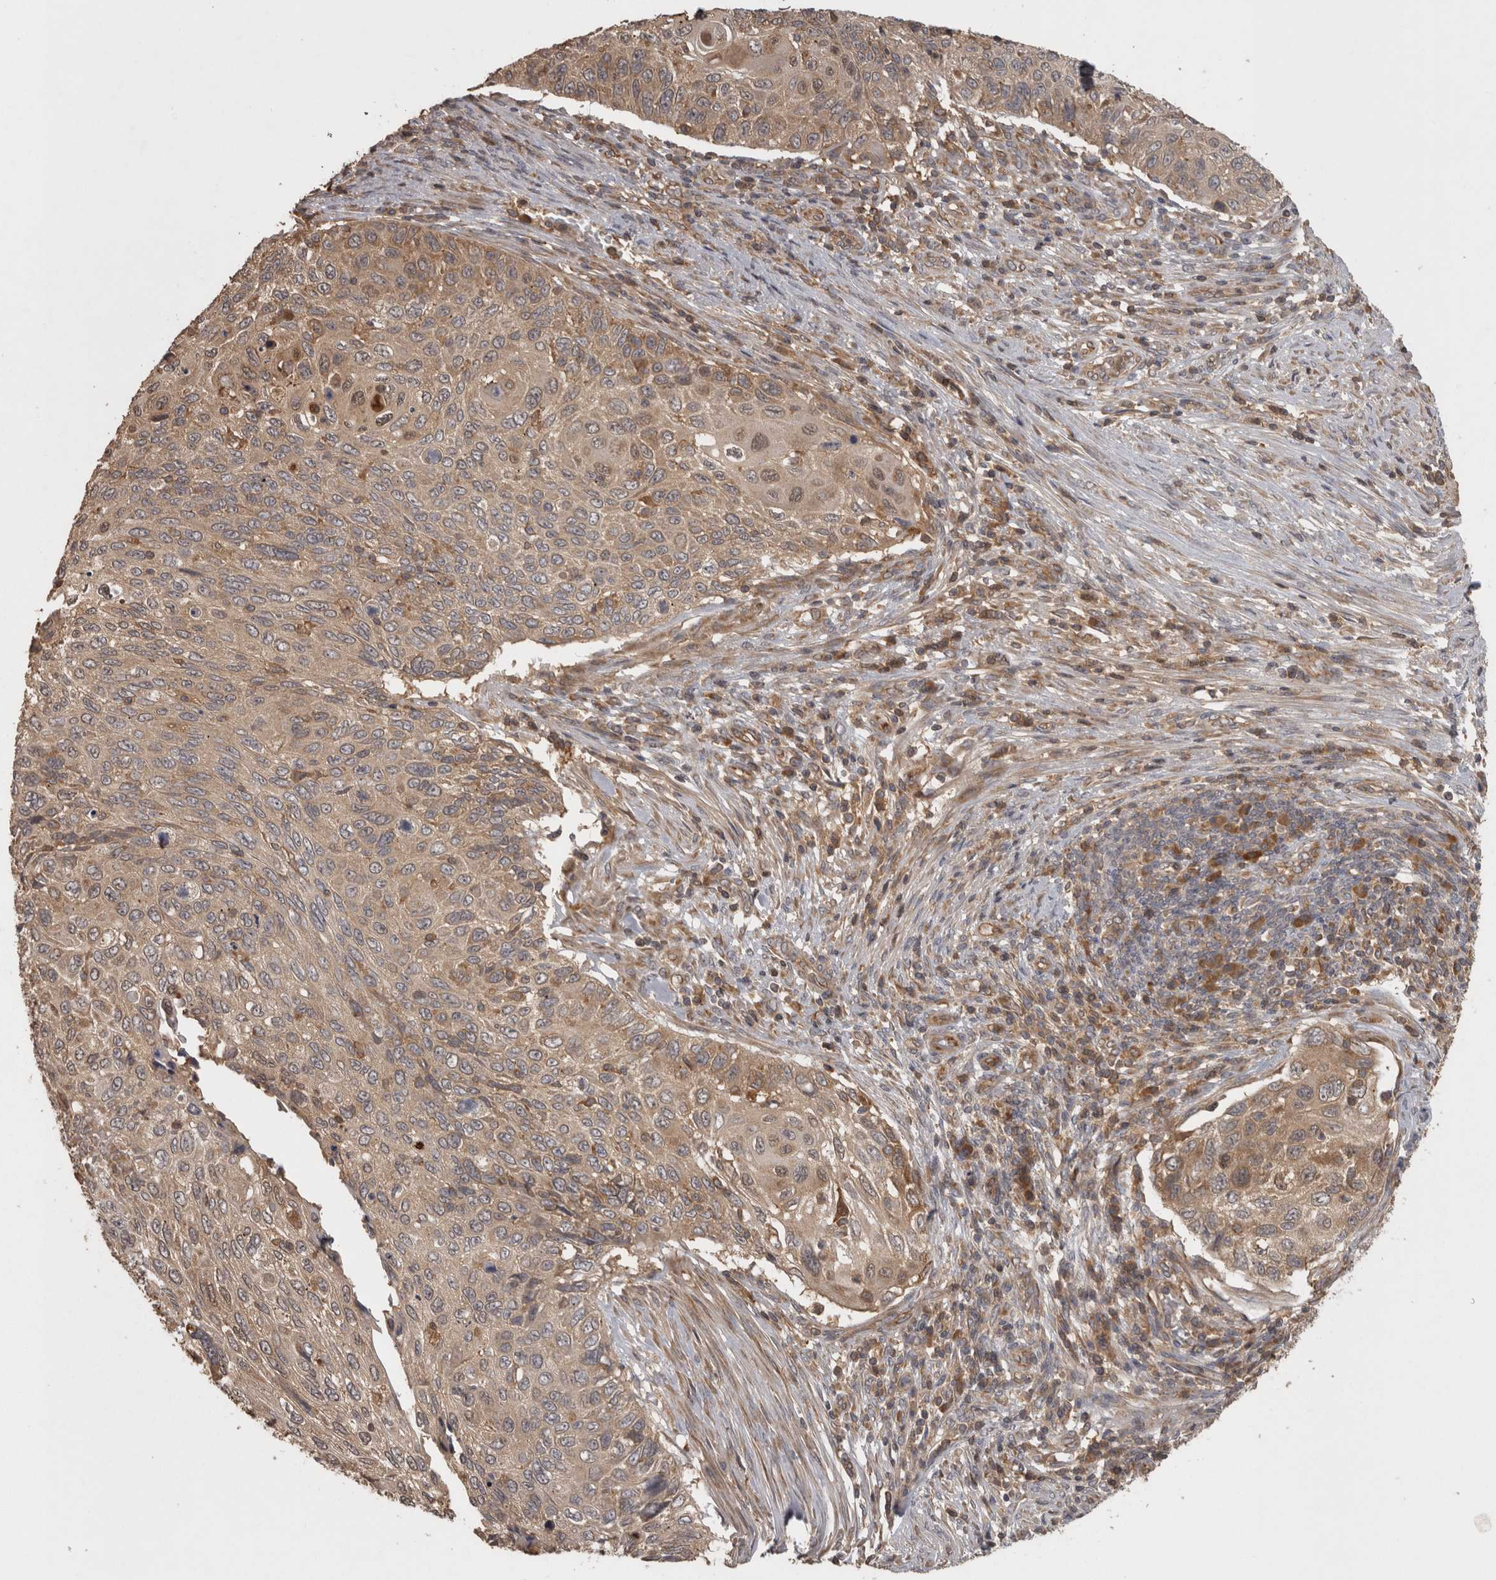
{"staining": {"intensity": "weak", "quantity": ">75%", "location": "cytoplasmic/membranous"}, "tissue": "cervical cancer", "cell_type": "Tumor cells", "image_type": "cancer", "snomed": [{"axis": "morphology", "description": "Squamous cell carcinoma, NOS"}, {"axis": "topography", "description": "Cervix"}], "caption": "A high-resolution micrograph shows IHC staining of squamous cell carcinoma (cervical), which displays weak cytoplasmic/membranous expression in about >75% of tumor cells. (Brightfield microscopy of DAB IHC at high magnification).", "gene": "MICU3", "patient": {"sex": "female", "age": 70}}